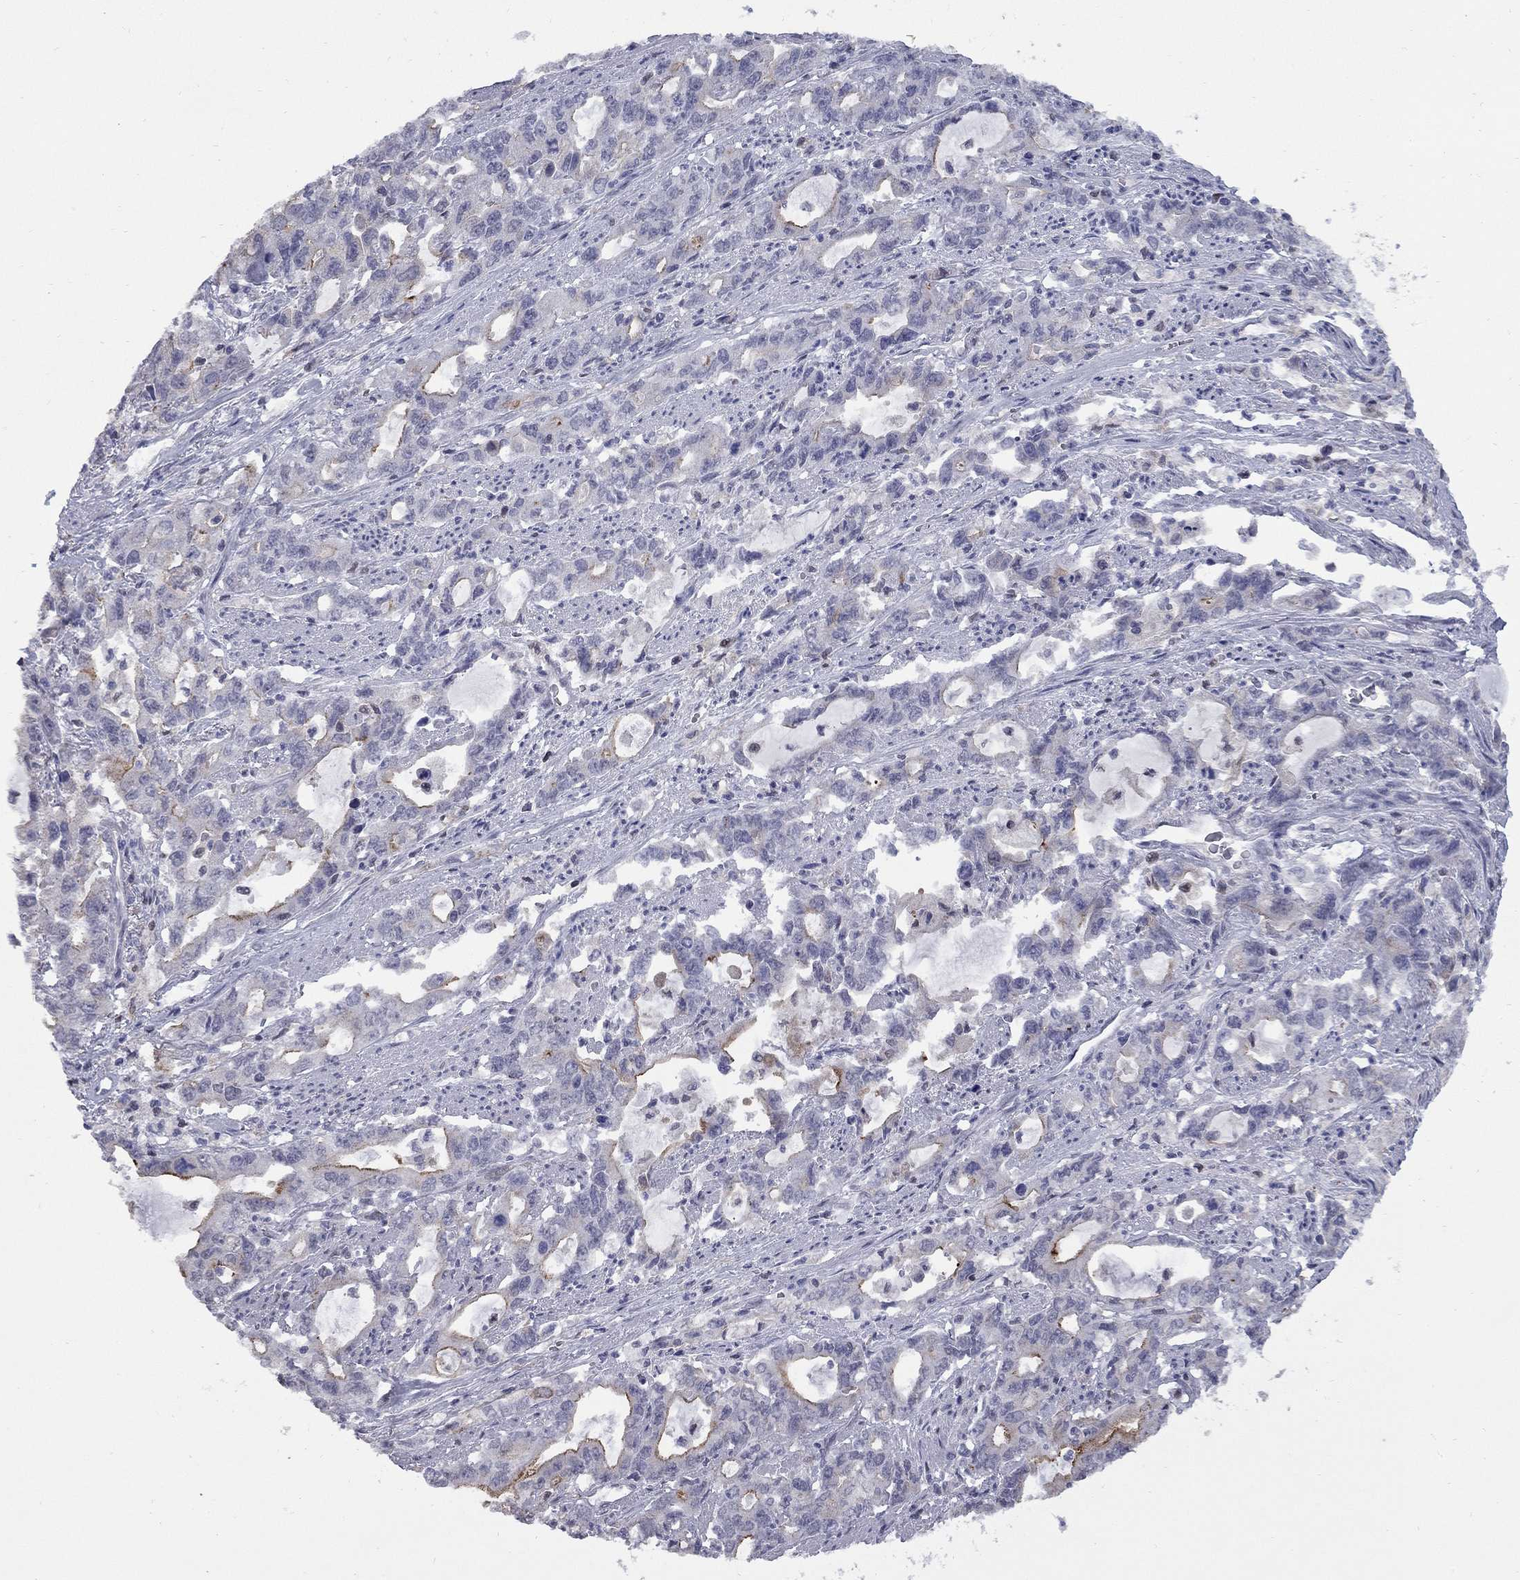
{"staining": {"intensity": "strong", "quantity": "<25%", "location": "cytoplasmic/membranous"}, "tissue": "stomach cancer", "cell_type": "Tumor cells", "image_type": "cancer", "snomed": [{"axis": "morphology", "description": "Adenocarcinoma, NOS"}, {"axis": "topography", "description": "Stomach, upper"}], "caption": "There is medium levels of strong cytoplasmic/membranous expression in tumor cells of stomach adenocarcinoma, as demonstrated by immunohistochemical staining (brown color).", "gene": "HTR4", "patient": {"sex": "male", "age": 85}}